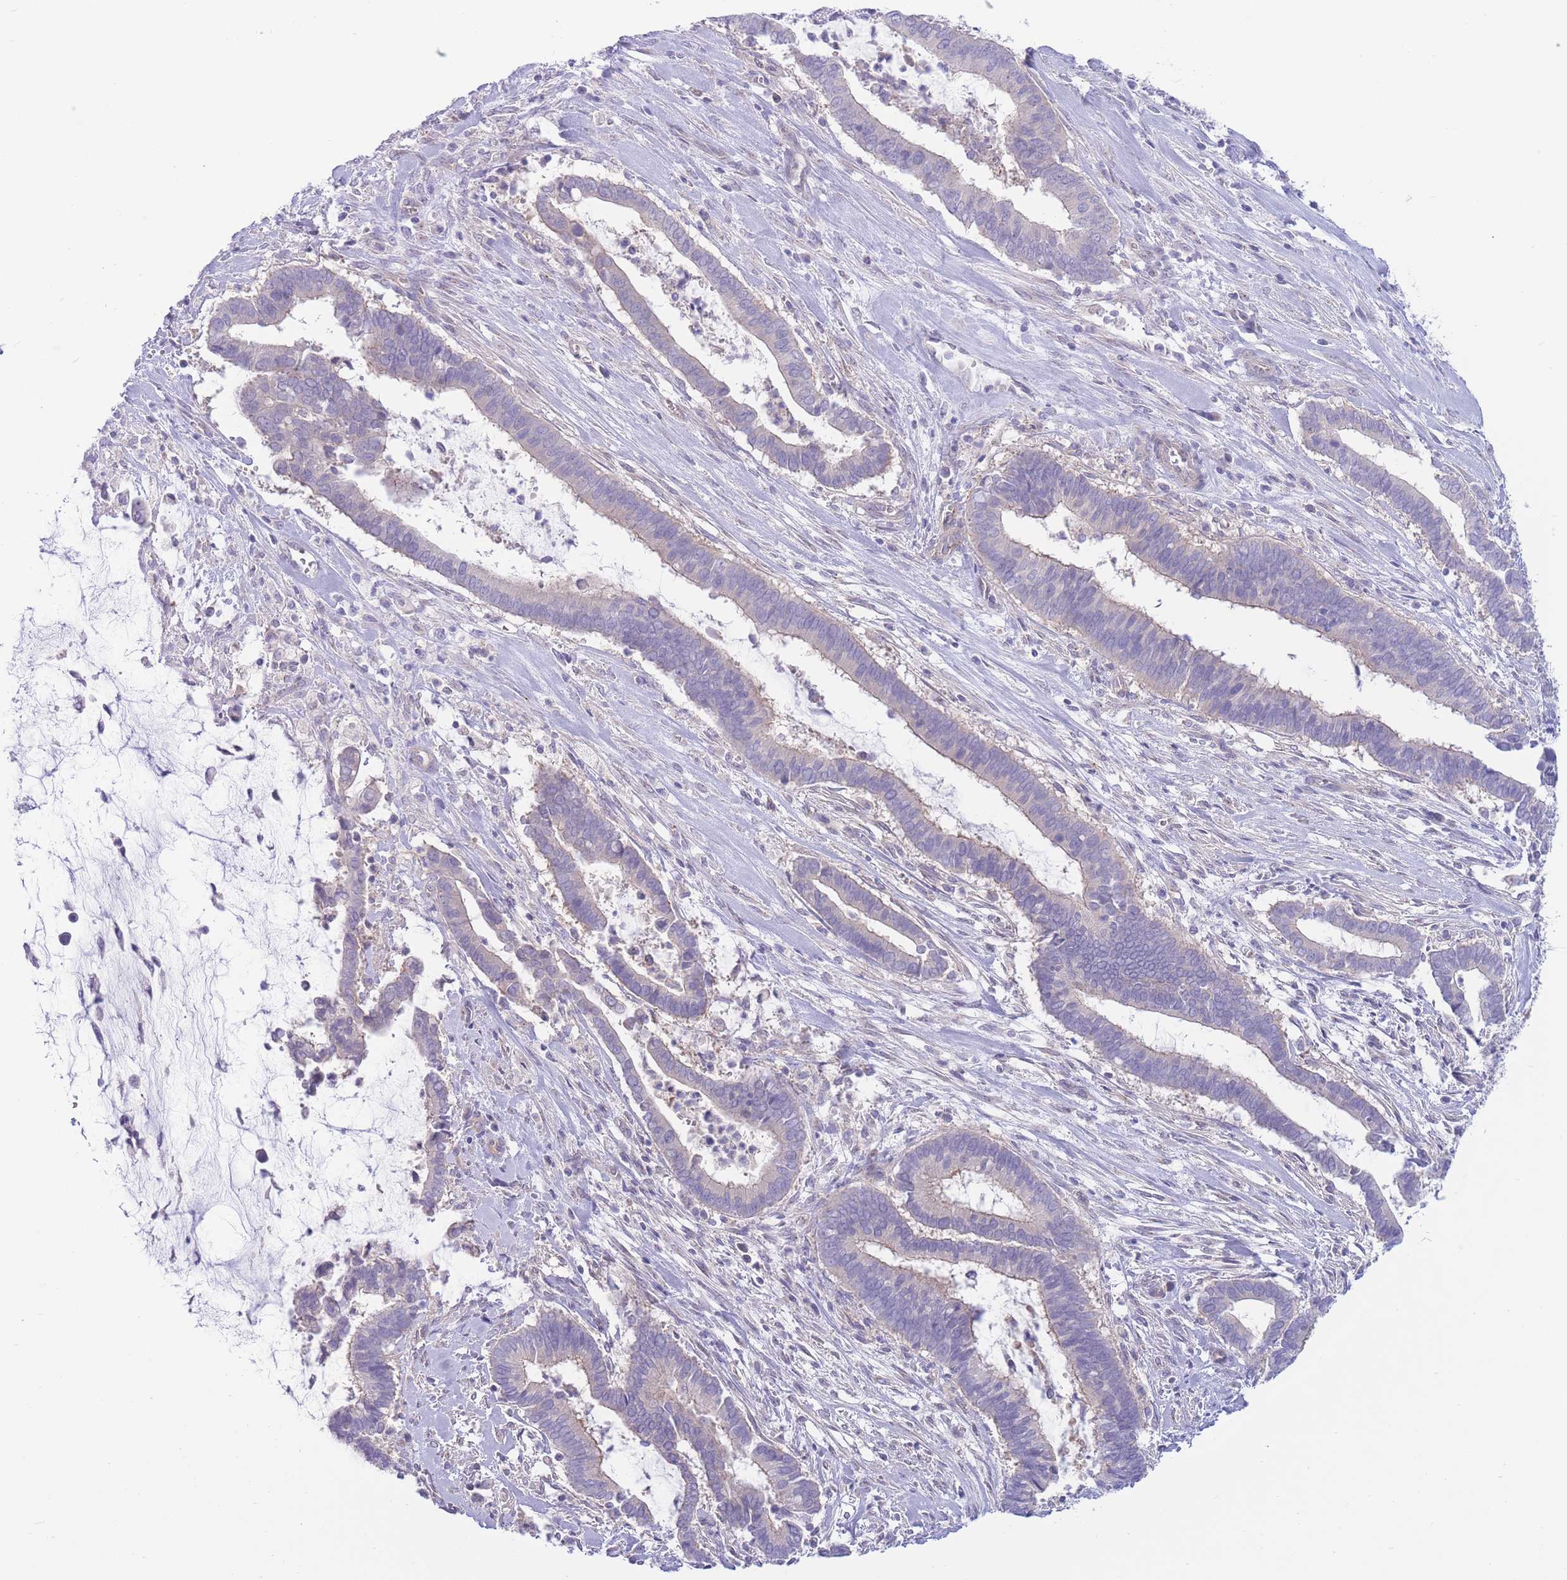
{"staining": {"intensity": "negative", "quantity": "none", "location": "none"}, "tissue": "cervical cancer", "cell_type": "Tumor cells", "image_type": "cancer", "snomed": [{"axis": "morphology", "description": "Adenocarcinoma, NOS"}, {"axis": "topography", "description": "Cervix"}], "caption": "Tumor cells show no significant staining in cervical adenocarcinoma.", "gene": "ALS2CL", "patient": {"sex": "female", "age": 44}}